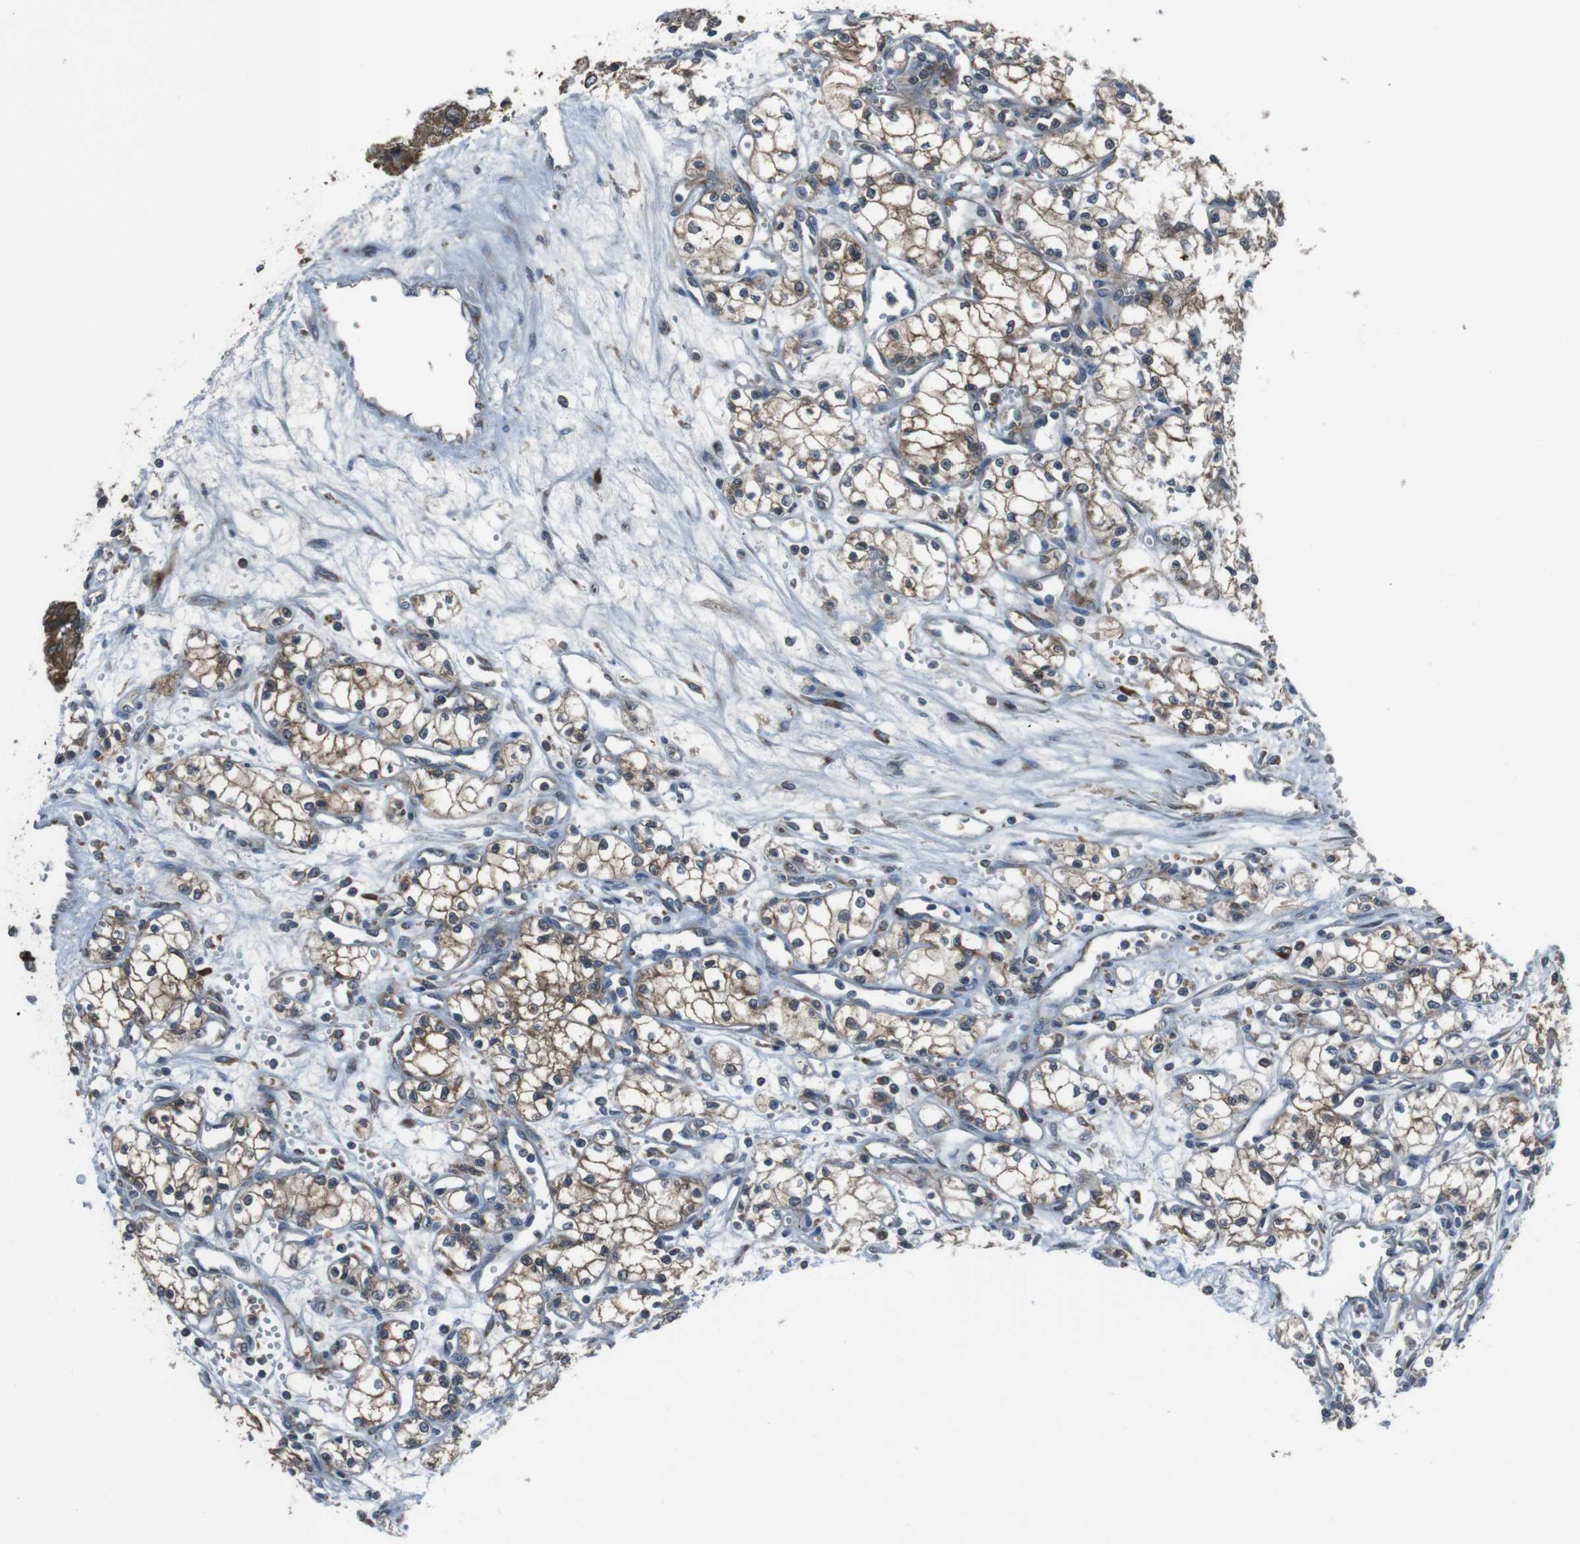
{"staining": {"intensity": "moderate", "quantity": ">75%", "location": "cytoplasmic/membranous"}, "tissue": "renal cancer", "cell_type": "Tumor cells", "image_type": "cancer", "snomed": [{"axis": "morphology", "description": "Normal tissue, NOS"}, {"axis": "morphology", "description": "Adenocarcinoma, NOS"}, {"axis": "topography", "description": "Kidney"}], "caption": "Immunohistochemical staining of human renal cancer (adenocarcinoma) reveals medium levels of moderate cytoplasmic/membranous expression in about >75% of tumor cells. (Brightfield microscopy of DAB IHC at high magnification).", "gene": "SSR3", "patient": {"sex": "male", "age": 59}}